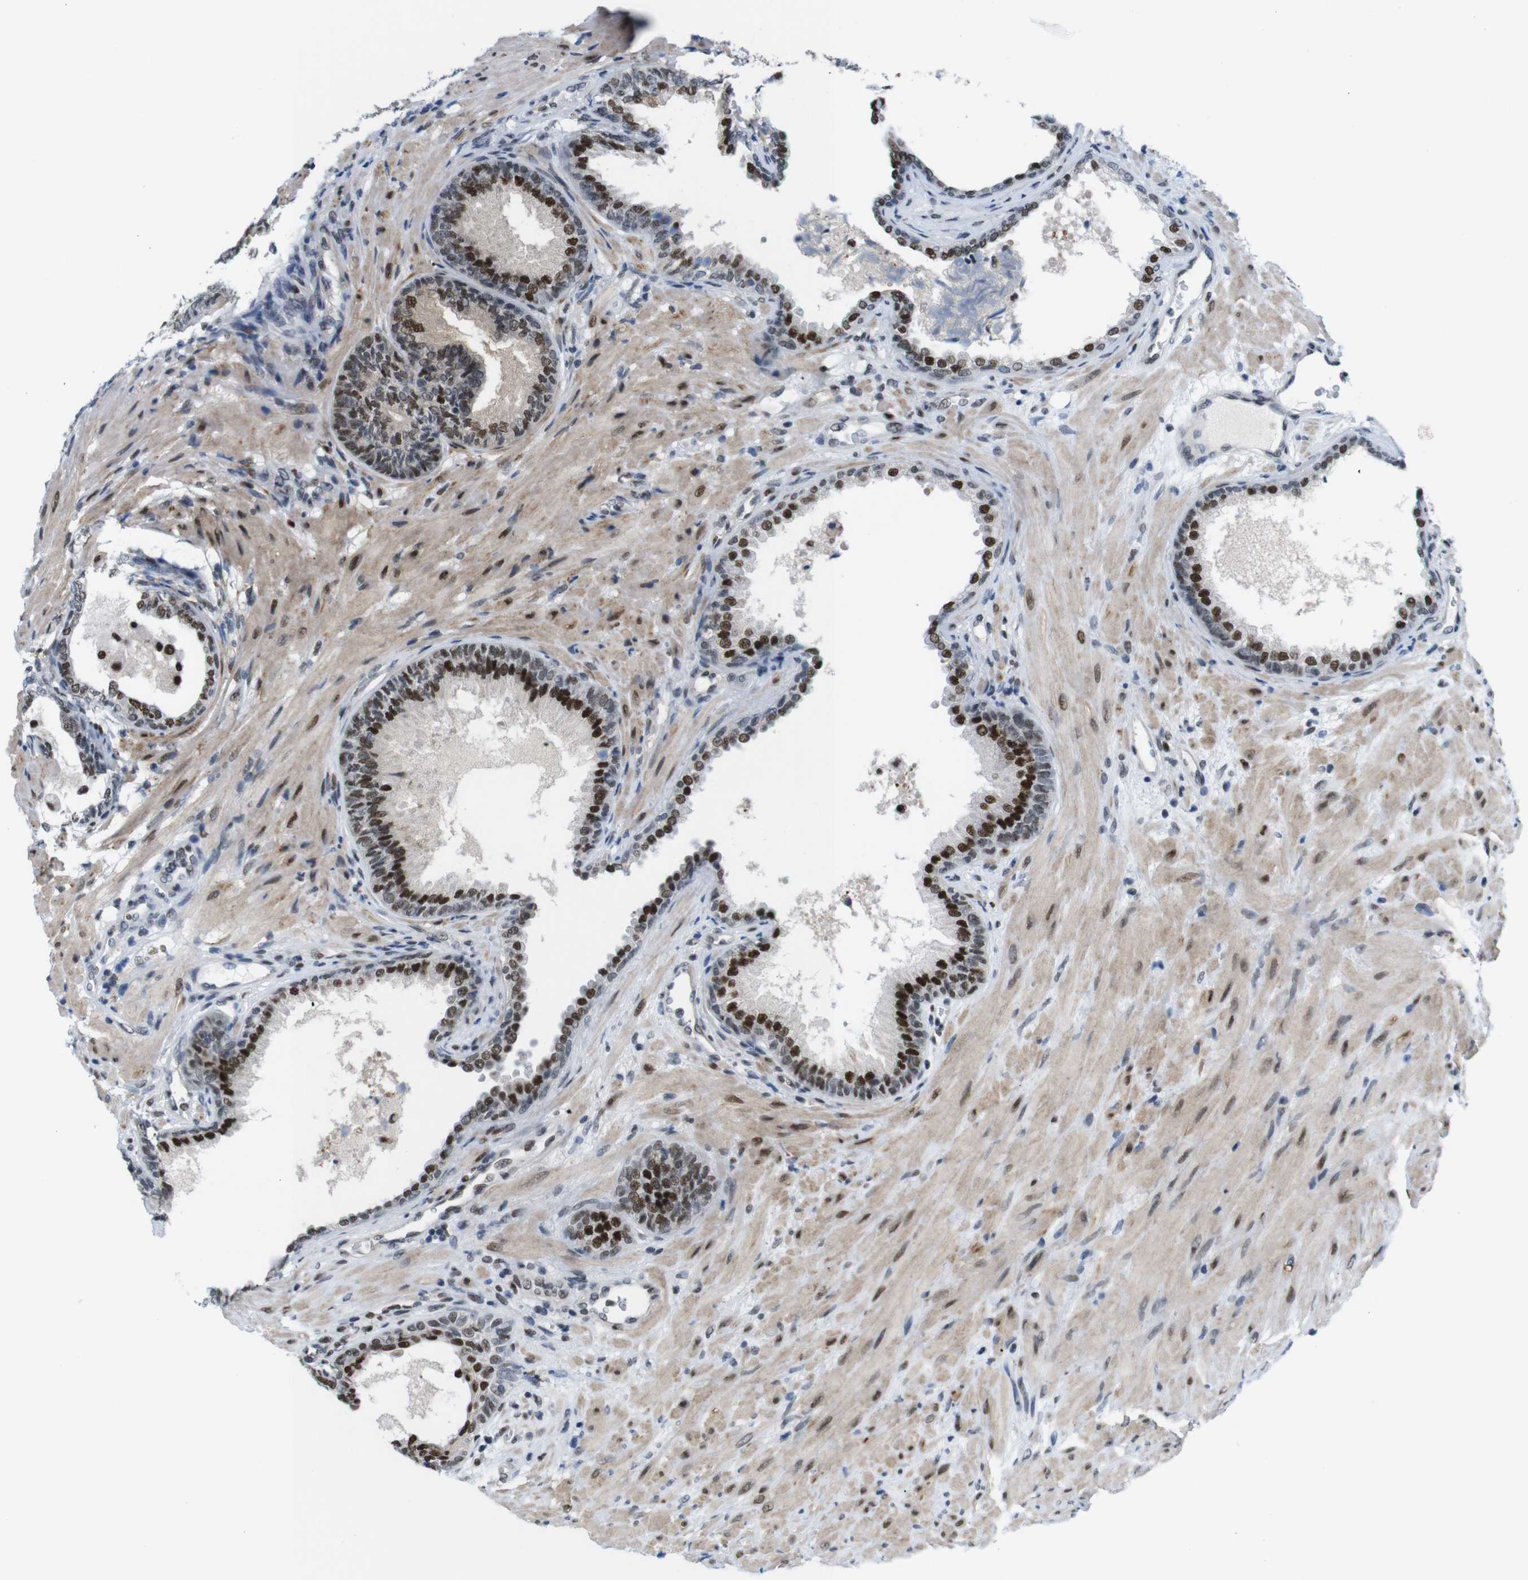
{"staining": {"intensity": "strong", "quantity": ">75%", "location": "nuclear"}, "tissue": "prostate", "cell_type": "Glandular cells", "image_type": "normal", "snomed": [{"axis": "morphology", "description": "Normal tissue, NOS"}, {"axis": "topography", "description": "Prostate"}], "caption": "Immunohistochemistry (DAB (3,3'-diaminobenzidine)) staining of unremarkable prostate displays strong nuclear protein staining in about >75% of glandular cells.", "gene": "PSME3", "patient": {"sex": "male", "age": 76}}